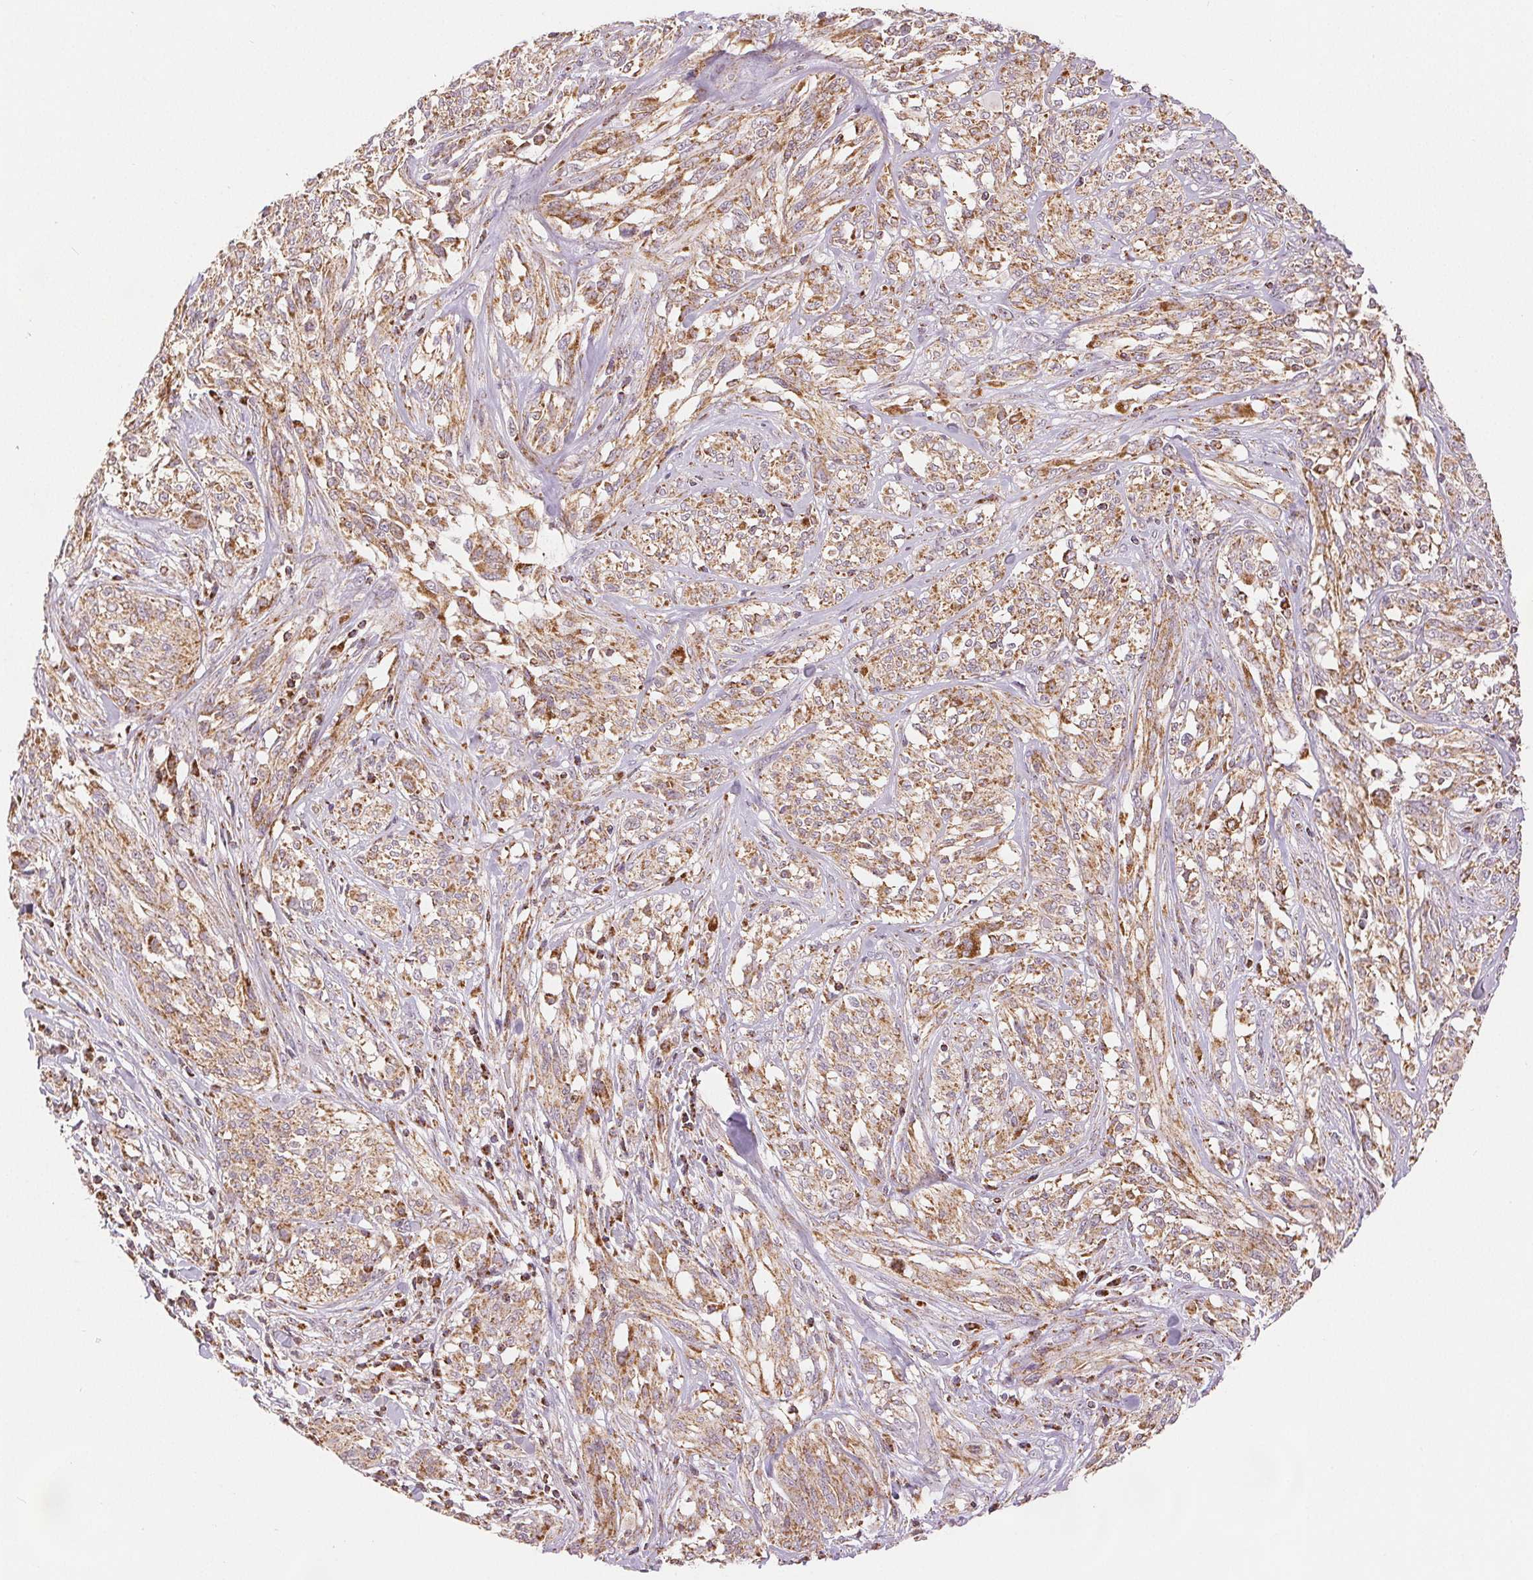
{"staining": {"intensity": "moderate", "quantity": ">75%", "location": "cytoplasmic/membranous"}, "tissue": "melanoma", "cell_type": "Tumor cells", "image_type": "cancer", "snomed": [{"axis": "morphology", "description": "Malignant melanoma, NOS"}, {"axis": "topography", "description": "Skin"}], "caption": "The histopathology image shows staining of melanoma, revealing moderate cytoplasmic/membranous protein staining (brown color) within tumor cells. The staining is performed using DAB brown chromogen to label protein expression. The nuclei are counter-stained blue using hematoxylin.", "gene": "SDHB", "patient": {"sex": "female", "age": 91}}